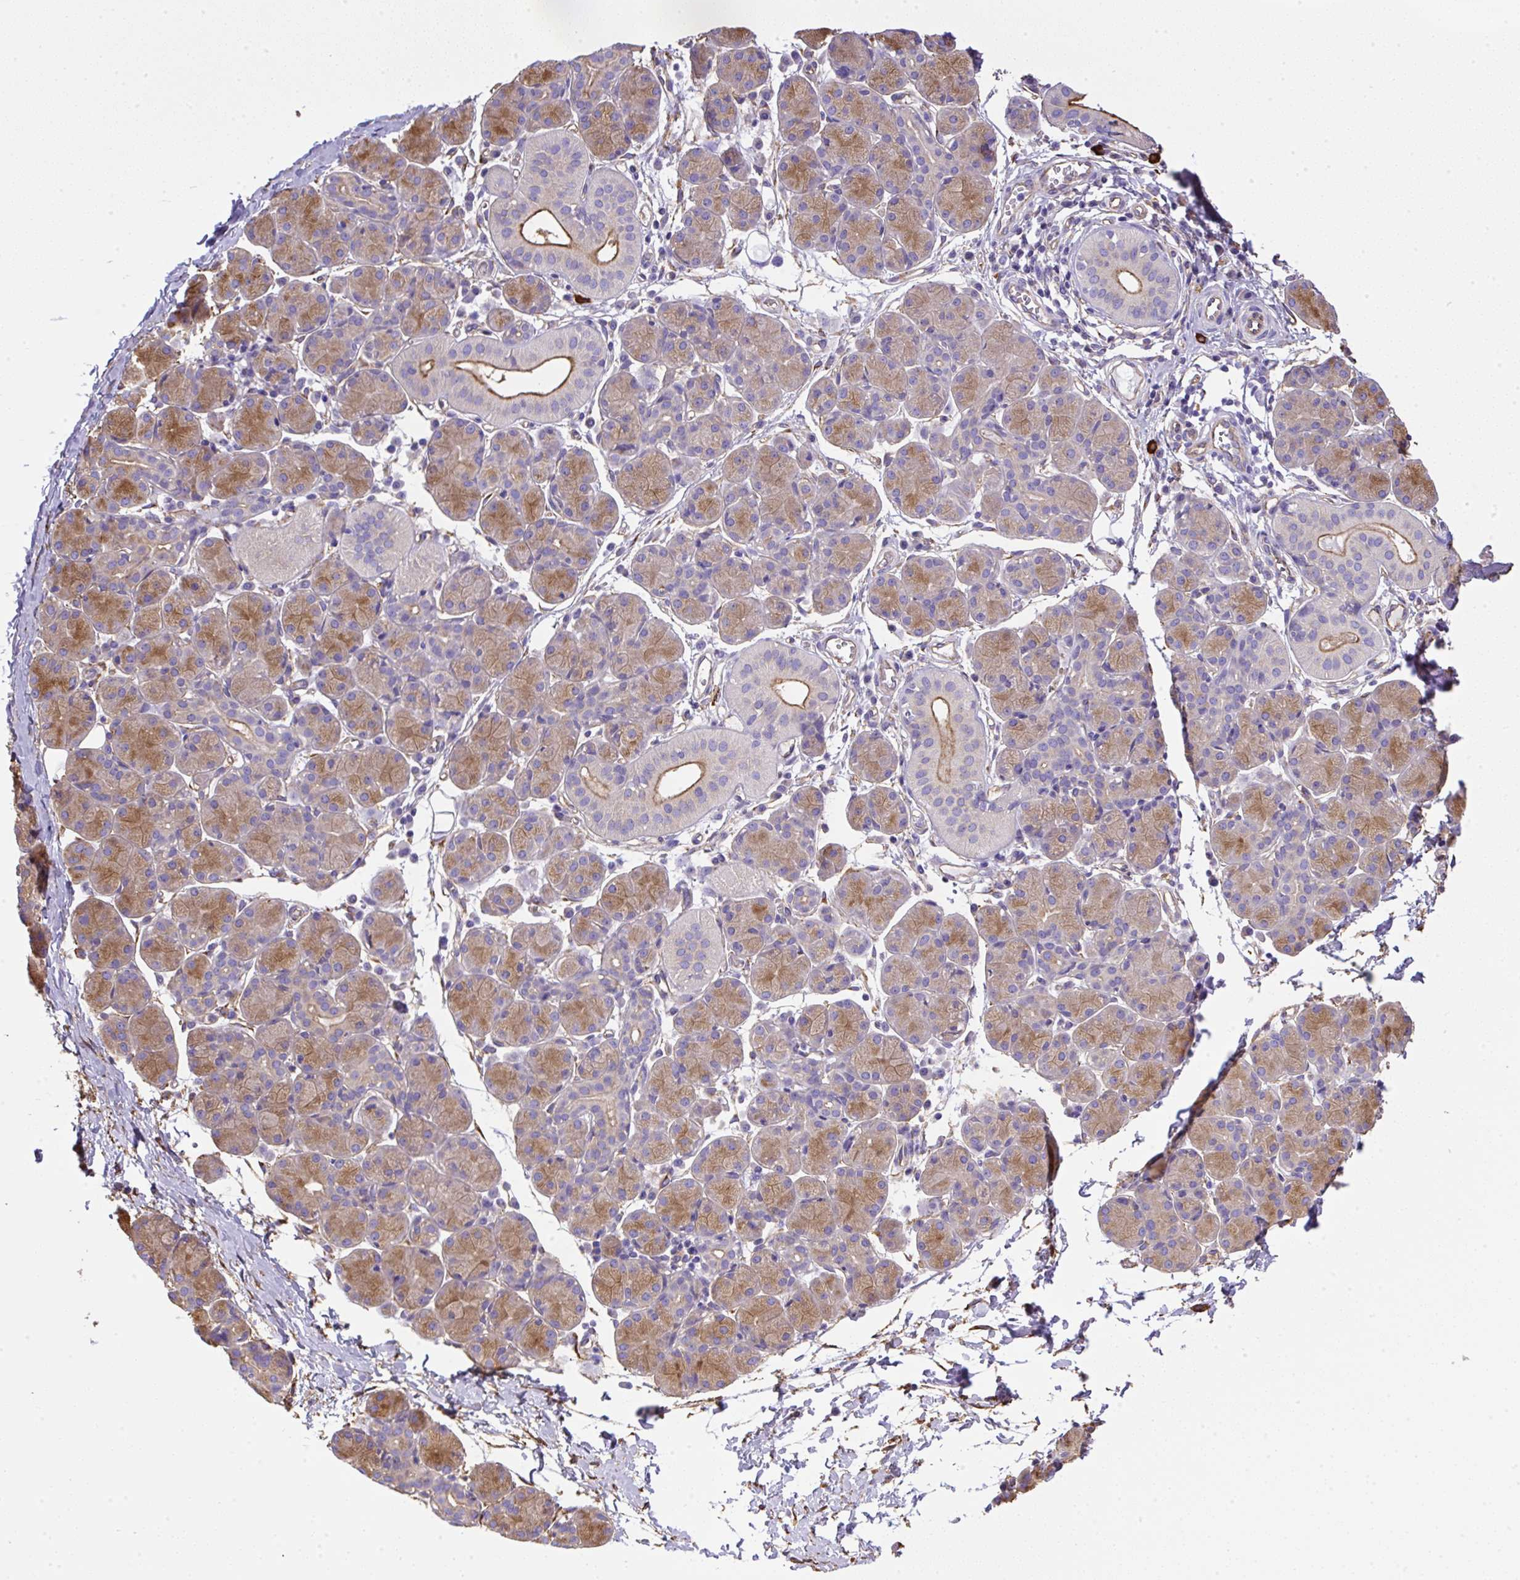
{"staining": {"intensity": "moderate", "quantity": "25%-75%", "location": "cytoplasmic/membranous"}, "tissue": "salivary gland", "cell_type": "Glandular cells", "image_type": "normal", "snomed": [{"axis": "morphology", "description": "Normal tissue, NOS"}, {"axis": "morphology", "description": "Inflammation, NOS"}, {"axis": "topography", "description": "Lymph node"}, {"axis": "topography", "description": "Salivary gland"}], "caption": "High-magnification brightfield microscopy of benign salivary gland stained with DAB (brown) and counterstained with hematoxylin (blue). glandular cells exhibit moderate cytoplasmic/membranous expression is seen in approximately25%-75% of cells.", "gene": "MAGEB5", "patient": {"sex": "male", "age": 3}}